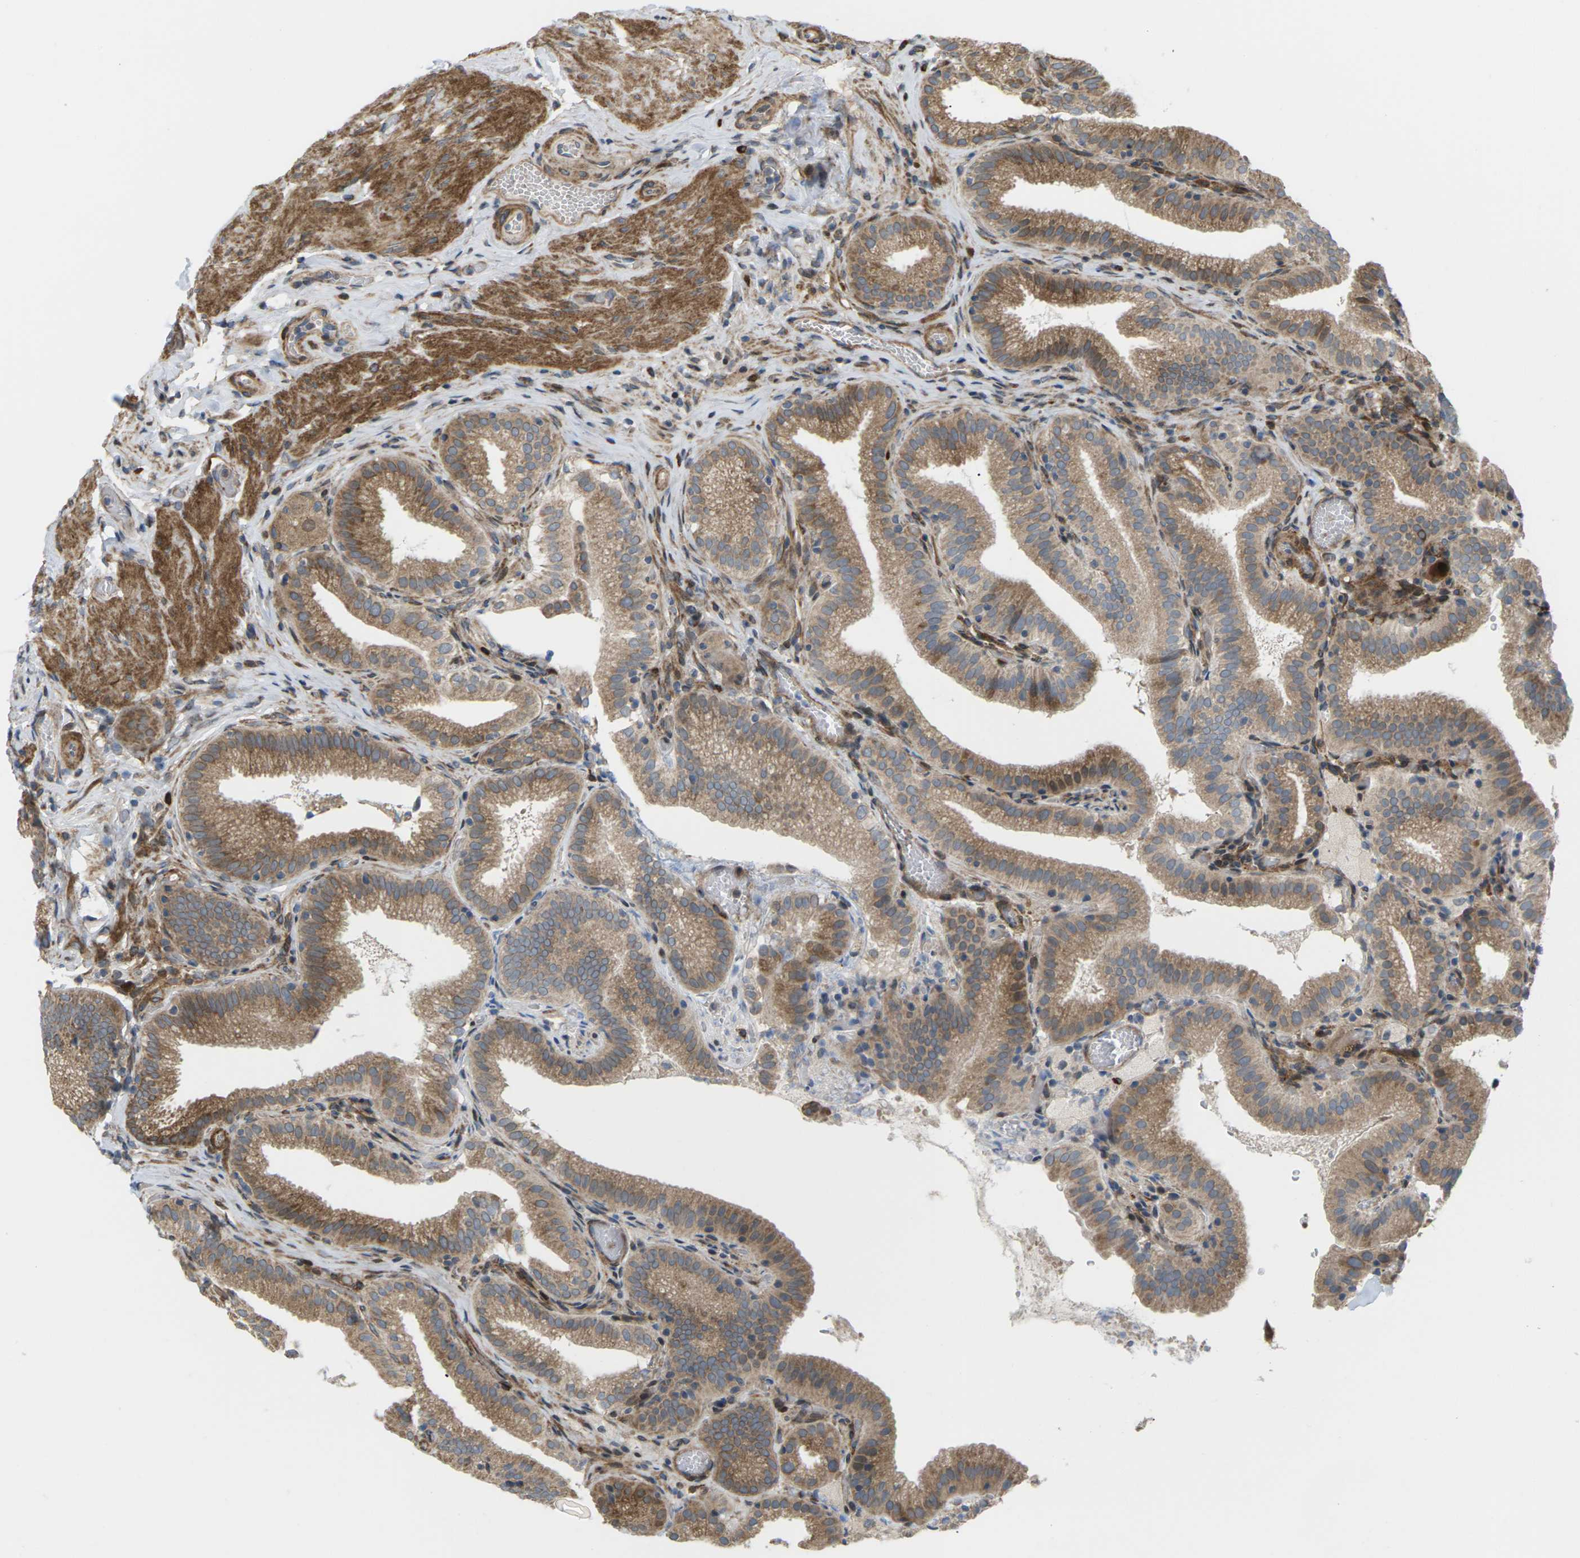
{"staining": {"intensity": "moderate", "quantity": ">75%", "location": "cytoplasmic/membranous"}, "tissue": "gallbladder", "cell_type": "Glandular cells", "image_type": "normal", "snomed": [{"axis": "morphology", "description": "Normal tissue, NOS"}, {"axis": "topography", "description": "Gallbladder"}], "caption": "Human gallbladder stained with a brown dye reveals moderate cytoplasmic/membranous positive staining in about >75% of glandular cells.", "gene": "ROBO1", "patient": {"sex": "male", "age": 54}}